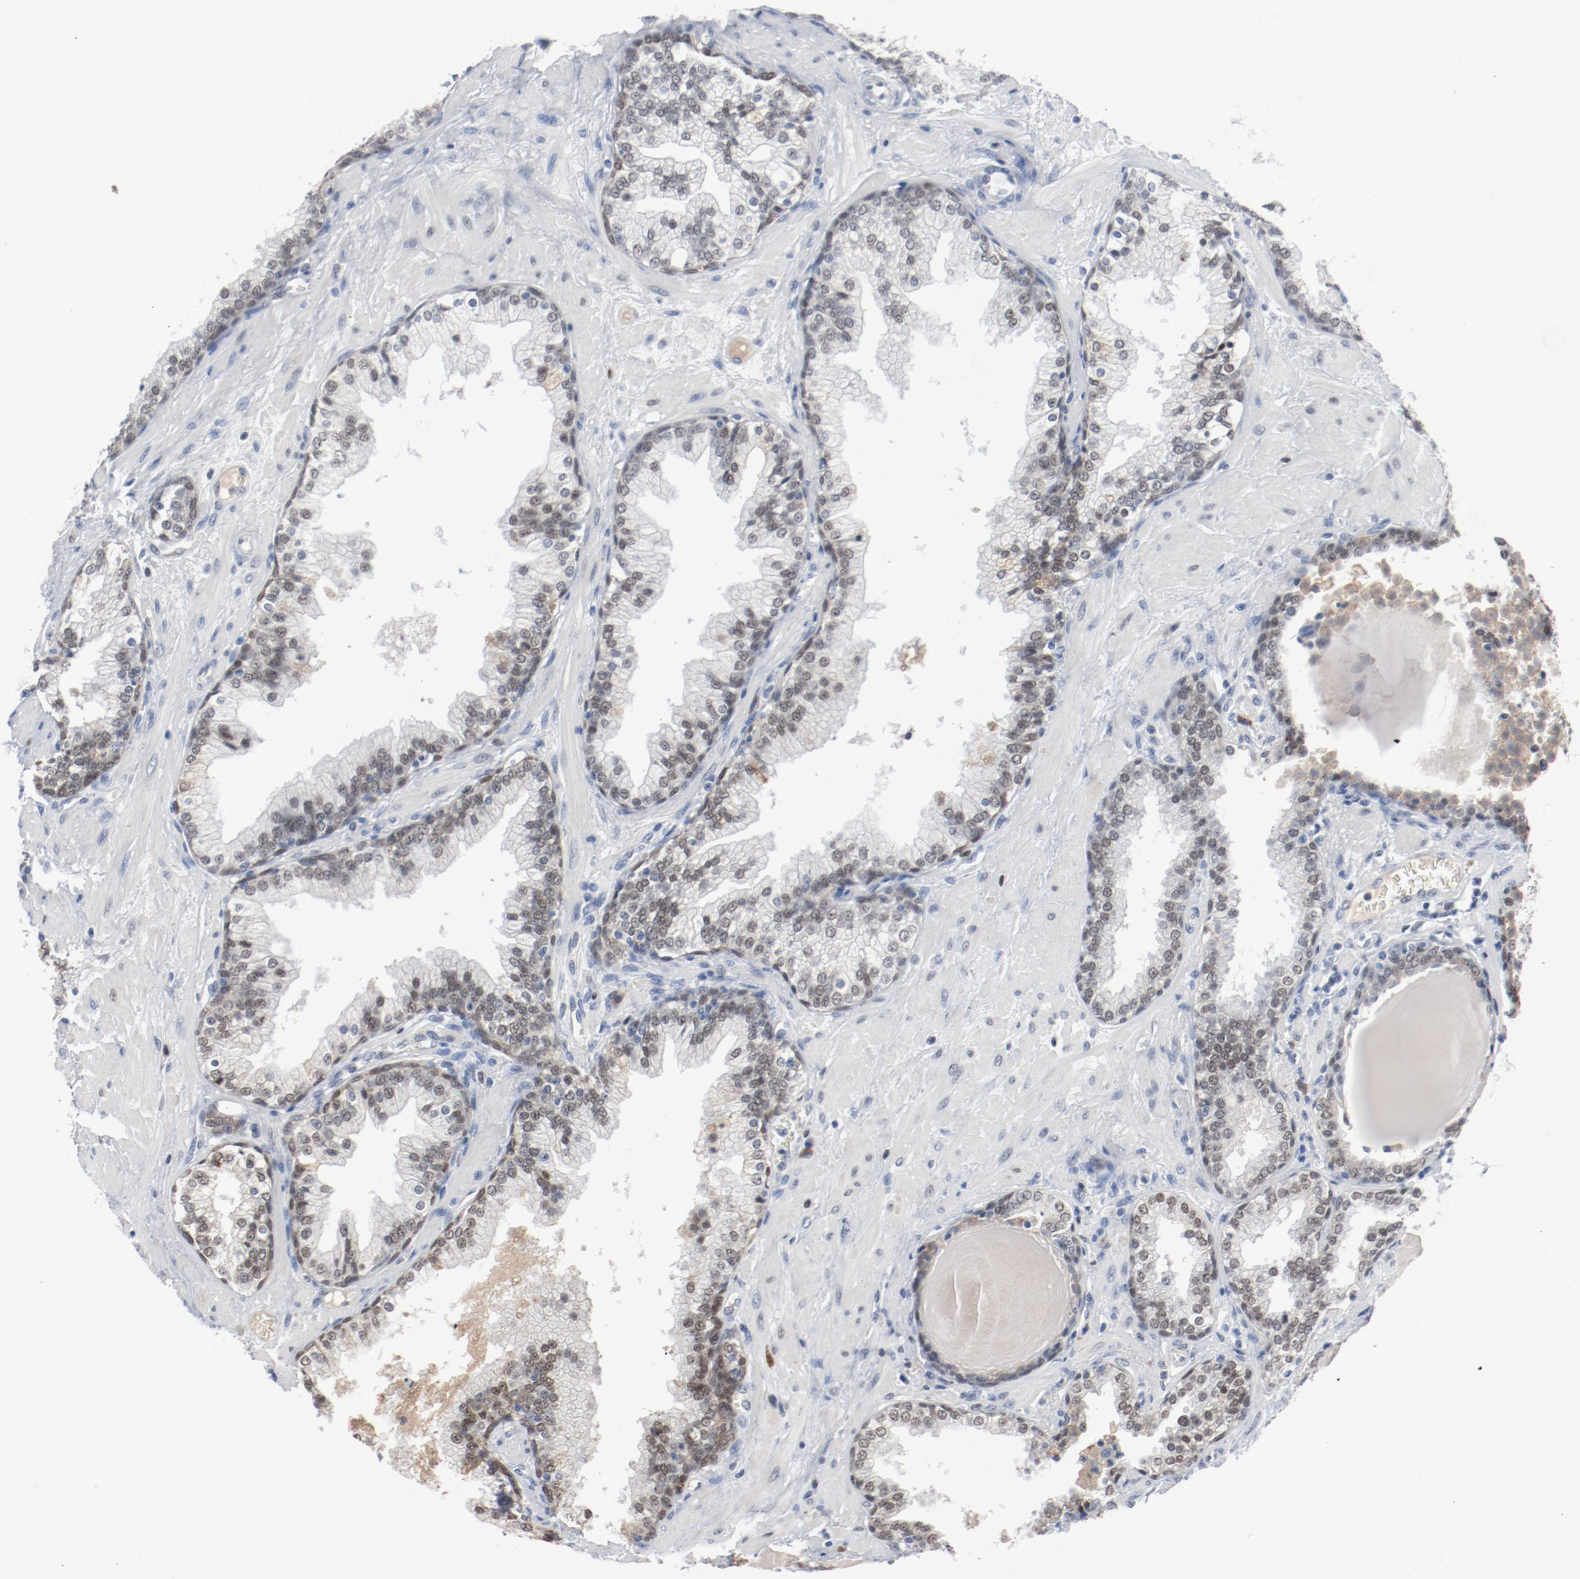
{"staining": {"intensity": "weak", "quantity": "25%-75%", "location": "nuclear"}, "tissue": "prostate", "cell_type": "Glandular cells", "image_type": "normal", "snomed": [{"axis": "morphology", "description": "Normal tissue, NOS"}, {"axis": "topography", "description": "Prostate"}], "caption": "High-magnification brightfield microscopy of normal prostate stained with DAB (brown) and counterstained with hematoxylin (blue). glandular cells exhibit weak nuclear expression is seen in about25%-75% of cells. The staining was performed using DAB to visualize the protein expression in brown, while the nuclei were stained in blue with hematoxylin (Magnification: 20x).", "gene": "ENSG00000285708", "patient": {"sex": "male", "age": 51}}